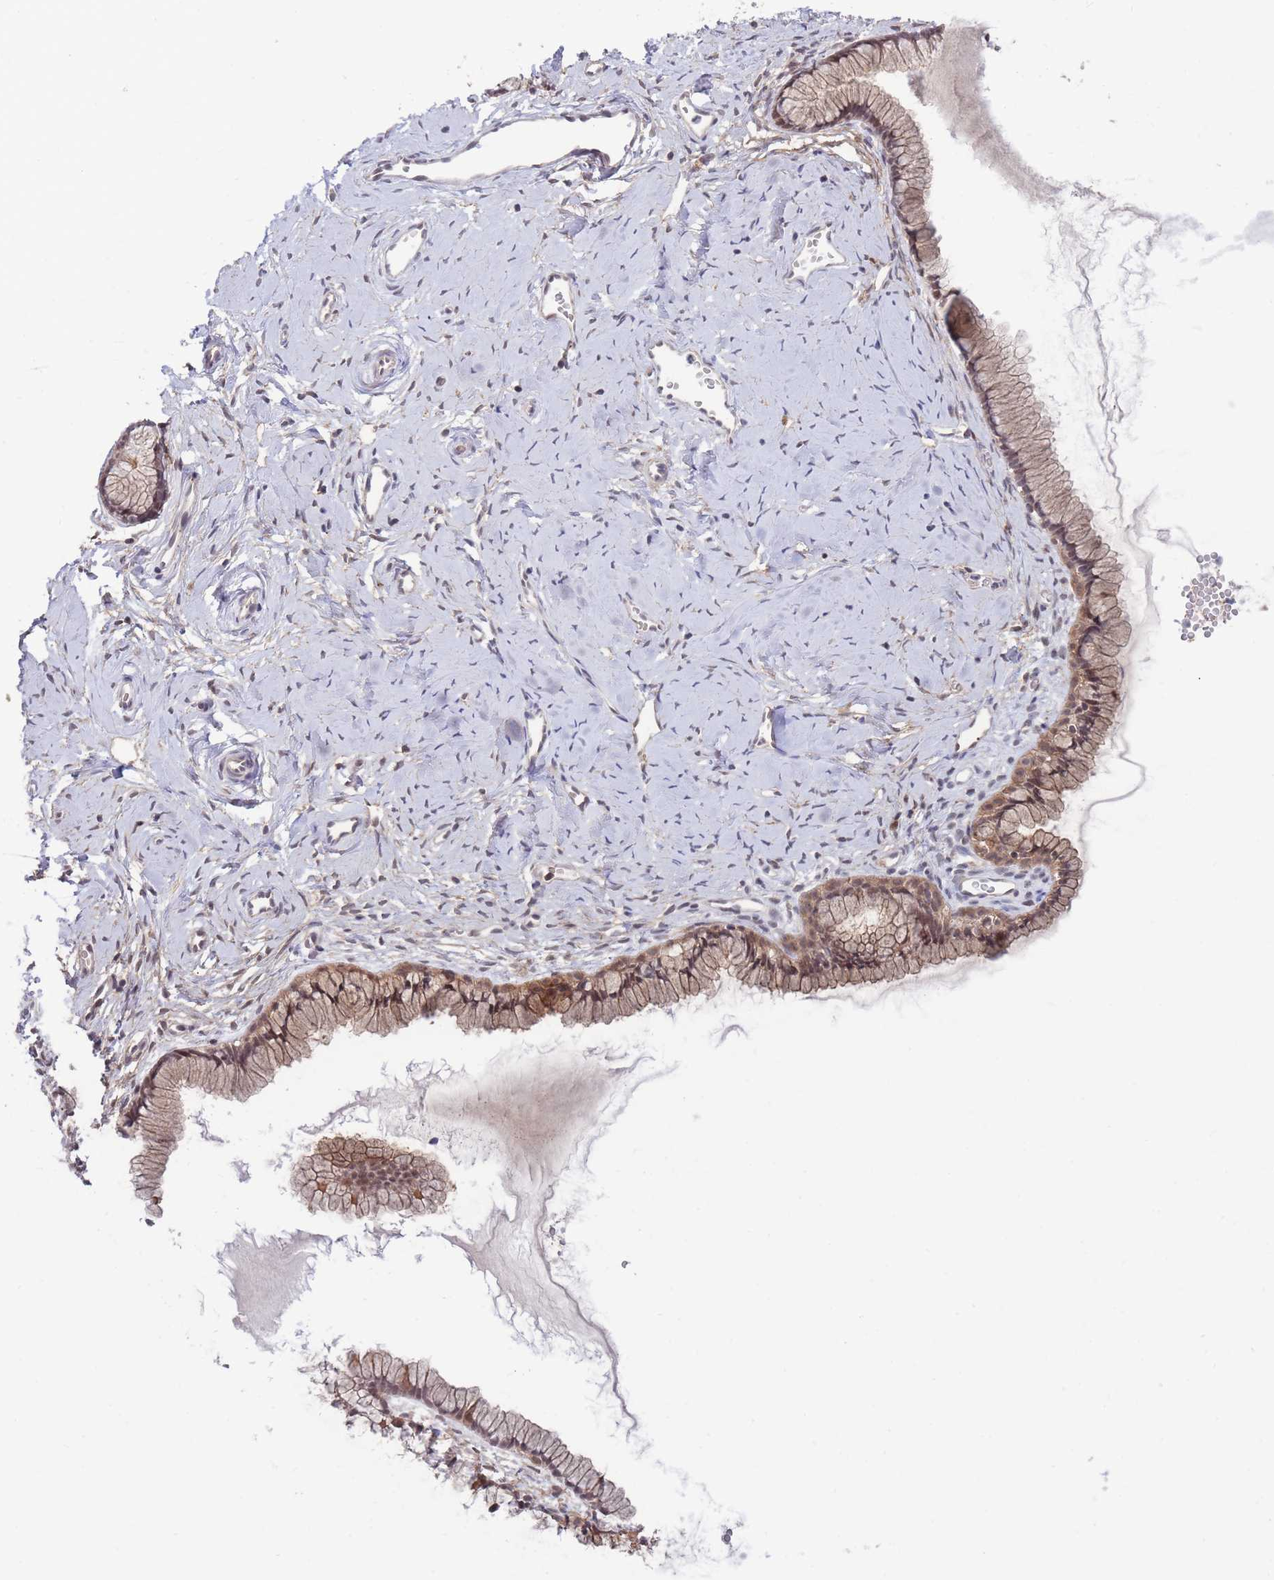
{"staining": {"intensity": "moderate", "quantity": ">75%", "location": "cytoplasmic/membranous,nuclear"}, "tissue": "cervix", "cell_type": "Glandular cells", "image_type": "normal", "snomed": [{"axis": "morphology", "description": "Normal tissue, NOS"}, {"axis": "topography", "description": "Cervix"}], "caption": "Immunohistochemical staining of unremarkable human cervix displays medium levels of moderate cytoplasmic/membranous,nuclear expression in approximately >75% of glandular cells. (DAB IHC, brown staining for protein, blue staining for nuclei).", "gene": "BOD1L1", "patient": {"sex": "female", "age": 40}}